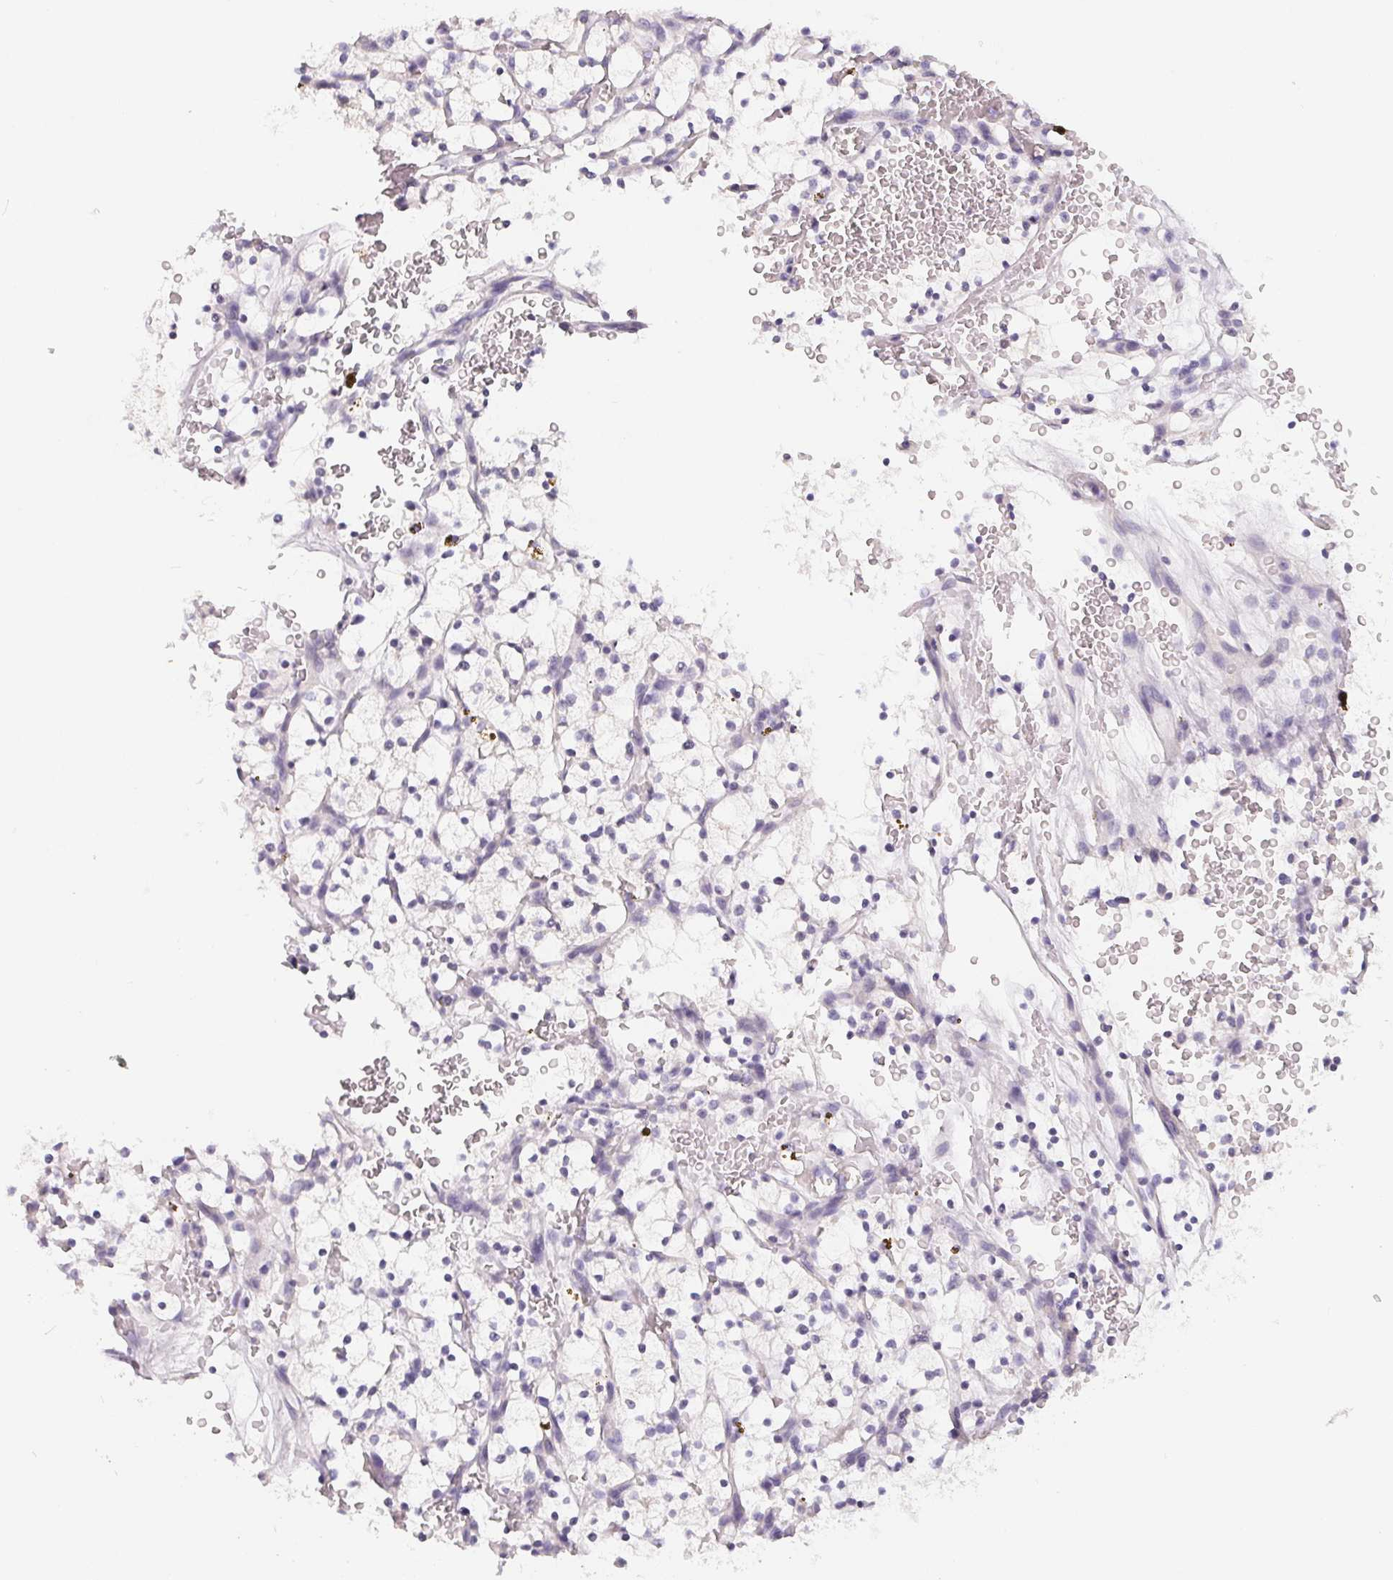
{"staining": {"intensity": "negative", "quantity": "none", "location": "none"}, "tissue": "renal cancer", "cell_type": "Tumor cells", "image_type": "cancer", "snomed": [{"axis": "morphology", "description": "Adenocarcinoma, NOS"}, {"axis": "topography", "description": "Kidney"}], "caption": "This is a image of immunohistochemistry staining of renal adenocarcinoma, which shows no positivity in tumor cells.", "gene": "FDX1", "patient": {"sex": "female", "age": 64}}